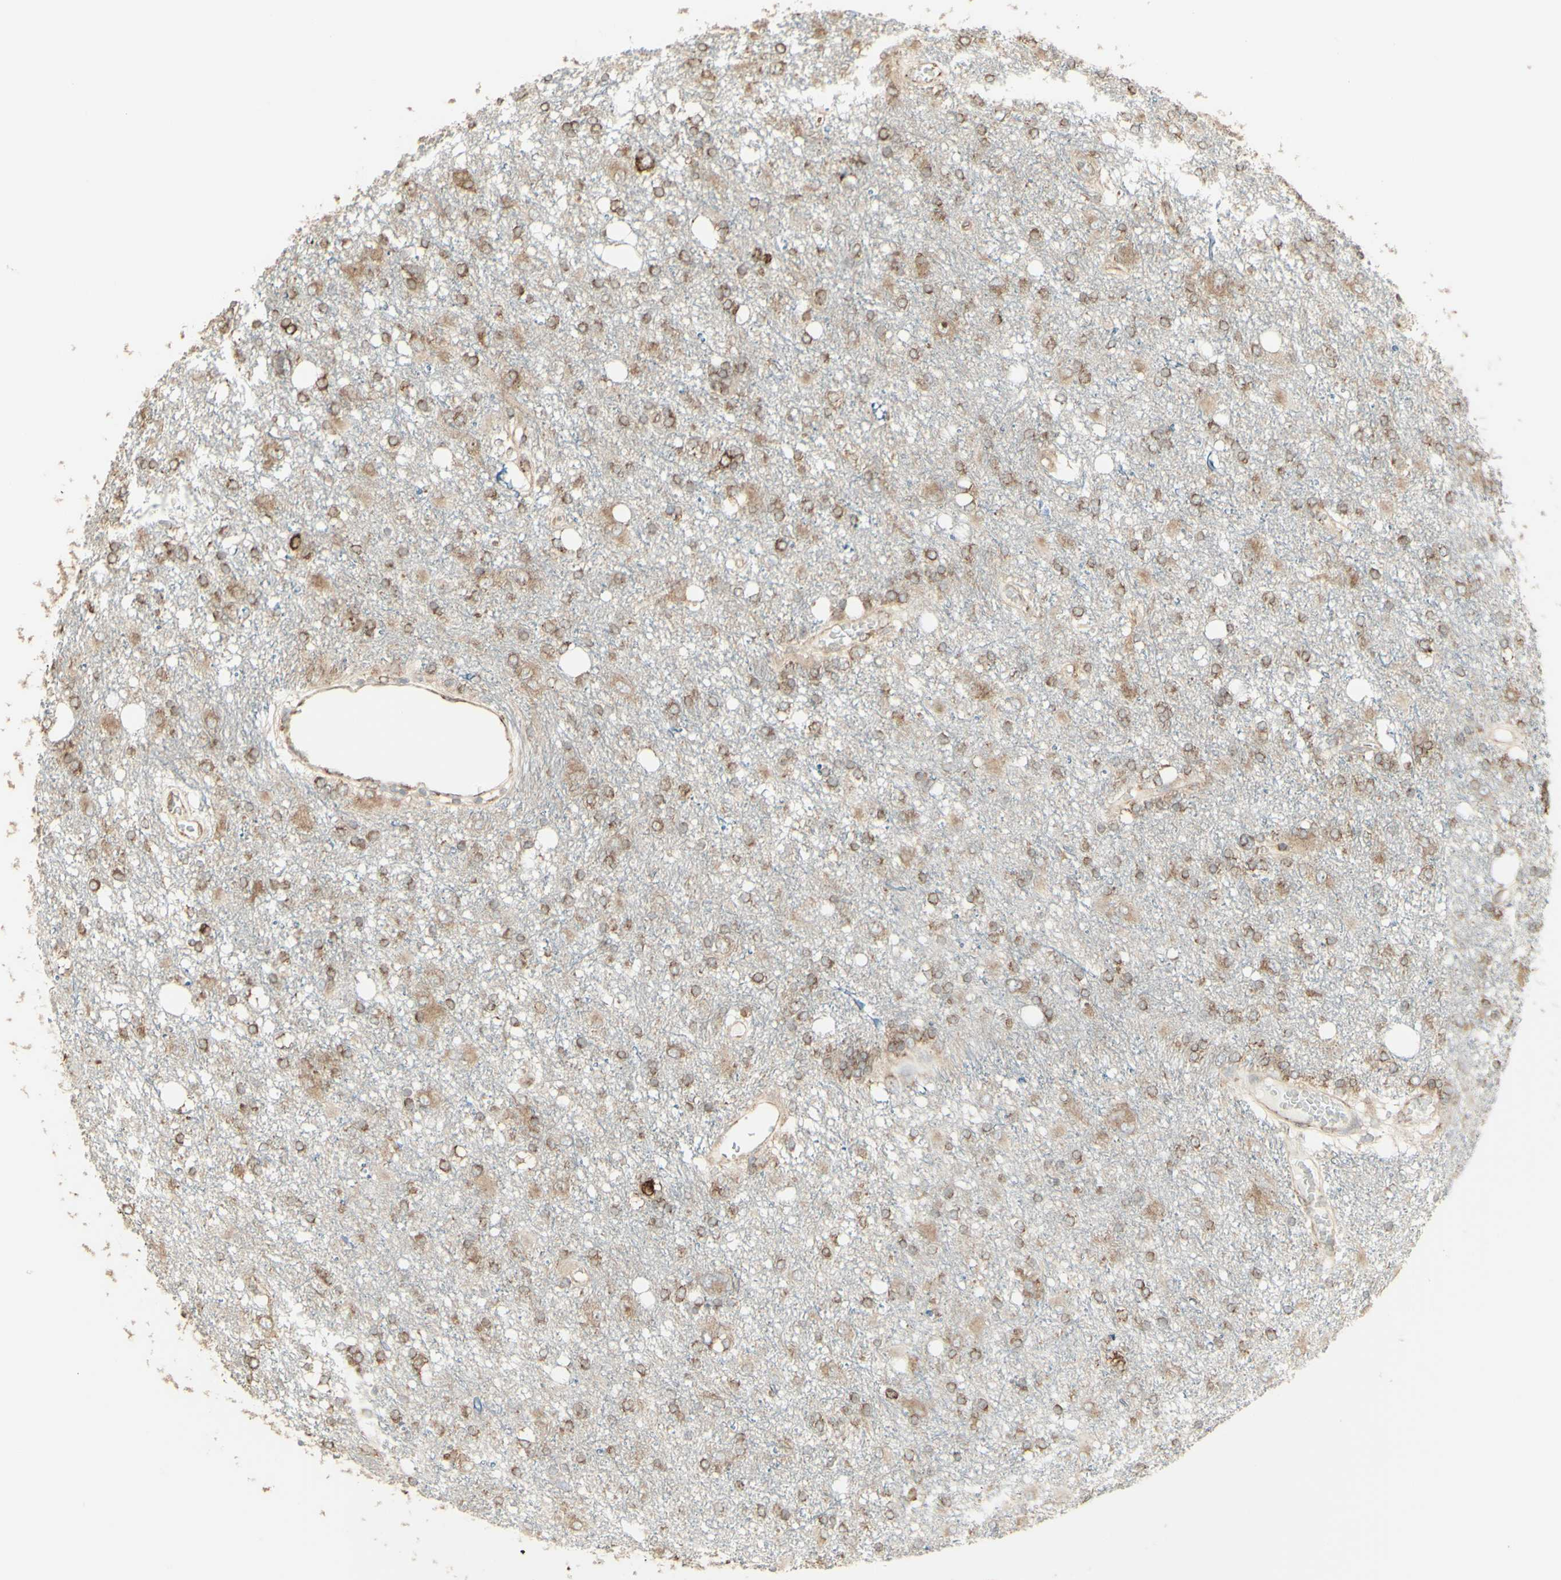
{"staining": {"intensity": "weak", "quantity": ">75%", "location": "cytoplasmic/membranous"}, "tissue": "glioma", "cell_type": "Tumor cells", "image_type": "cancer", "snomed": [{"axis": "morphology", "description": "Glioma, malignant, High grade"}, {"axis": "topography", "description": "Brain"}], "caption": "Malignant high-grade glioma stained for a protein (brown) exhibits weak cytoplasmic/membranous positive staining in approximately >75% of tumor cells.", "gene": "EEF1B2", "patient": {"sex": "female", "age": 59}}